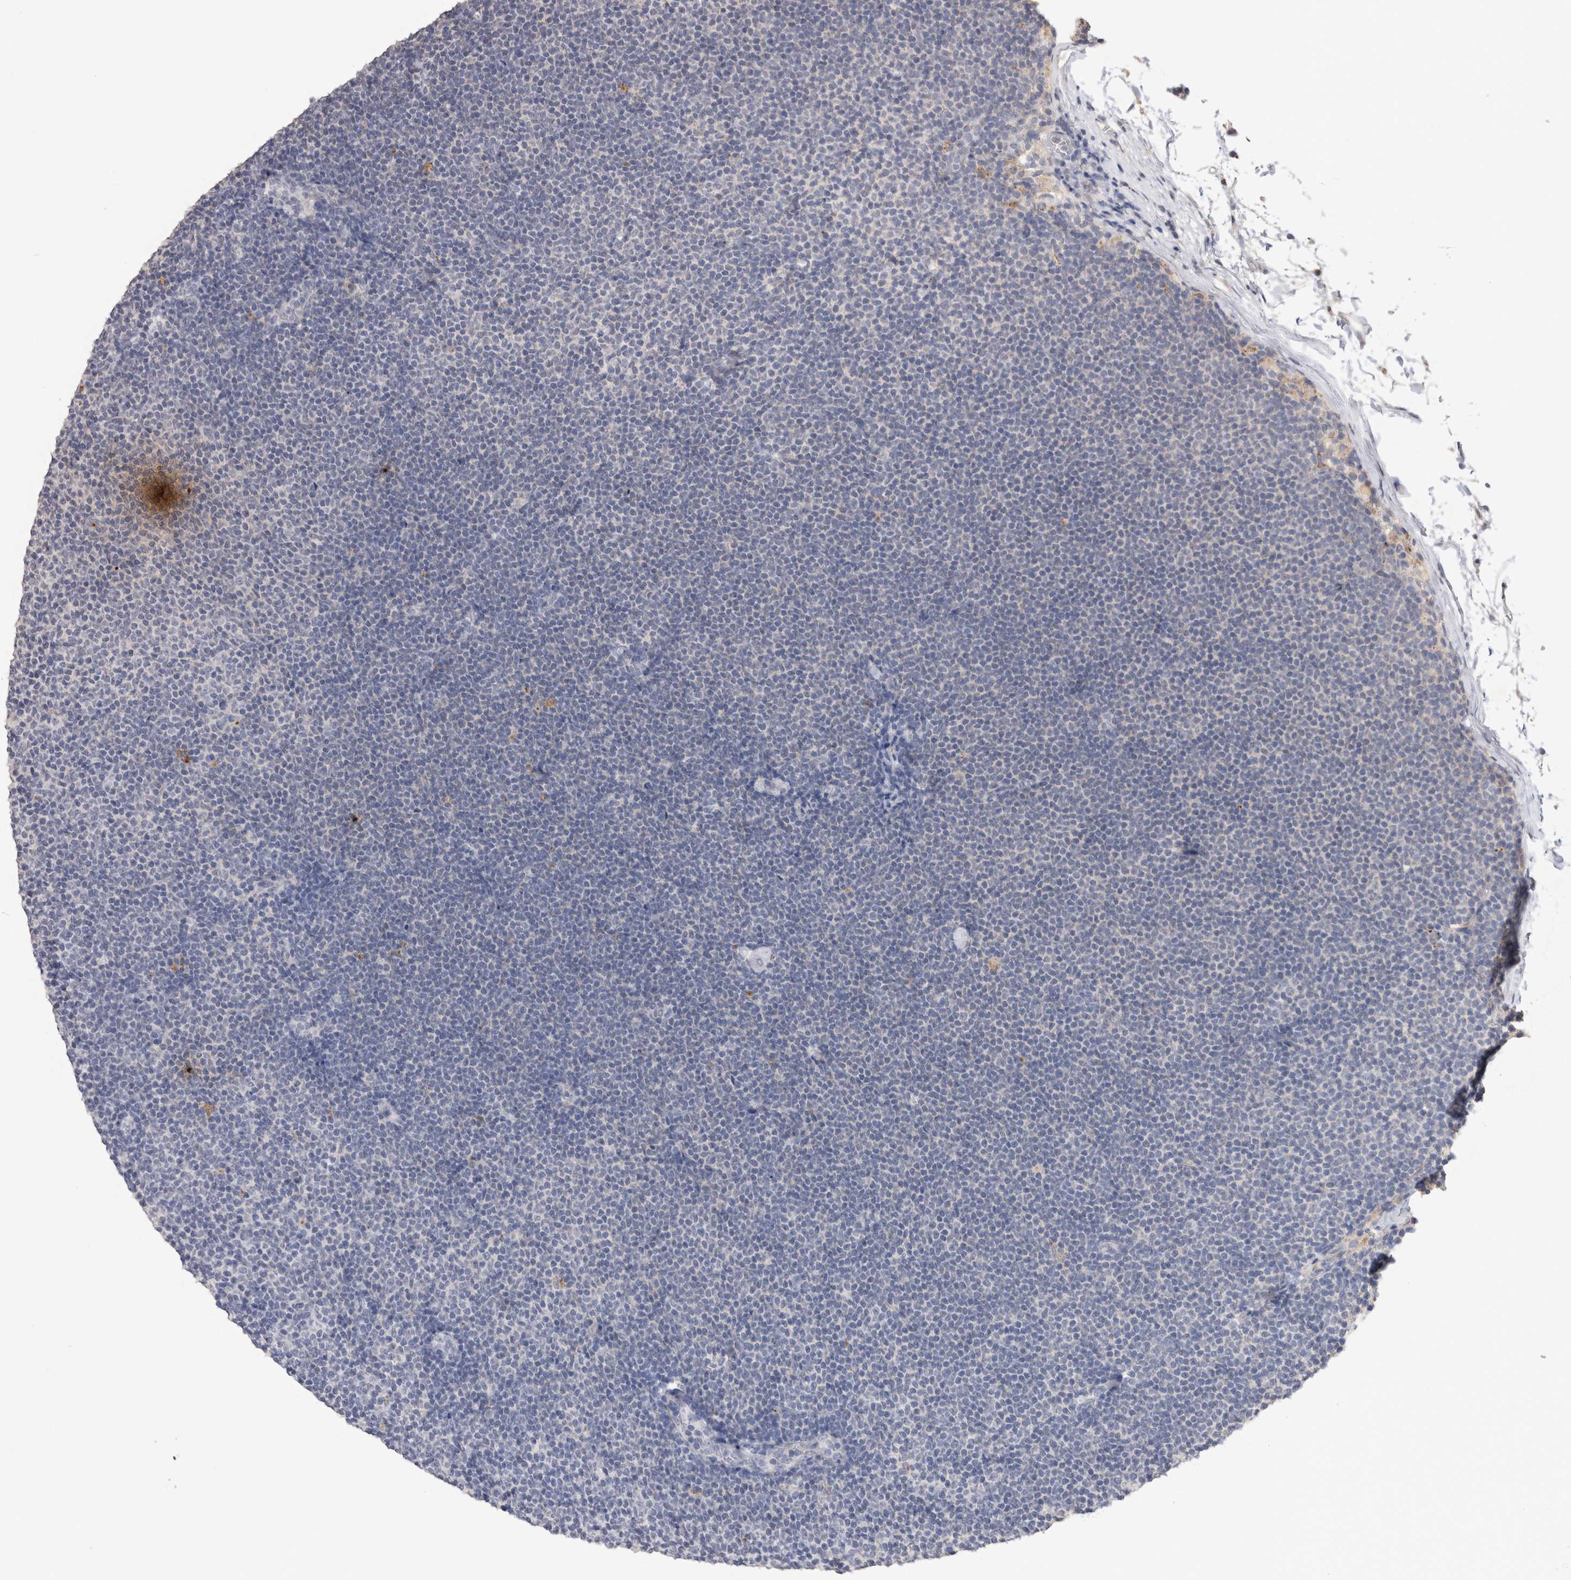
{"staining": {"intensity": "negative", "quantity": "none", "location": "none"}, "tissue": "lymphoma", "cell_type": "Tumor cells", "image_type": "cancer", "snomed": [{"axis": "morphology", "description": "Malignant lymphoma, non-Hodgkin's type, Low grade"}, {"axis": "topography", "description": "Lymph node"}], "caption": "Lymphoma was stained to show a protein in brown. There is no significant positivity in tumor cells.", "gene": "CDH6", "patient": {"sex": "female", "age": 53}}